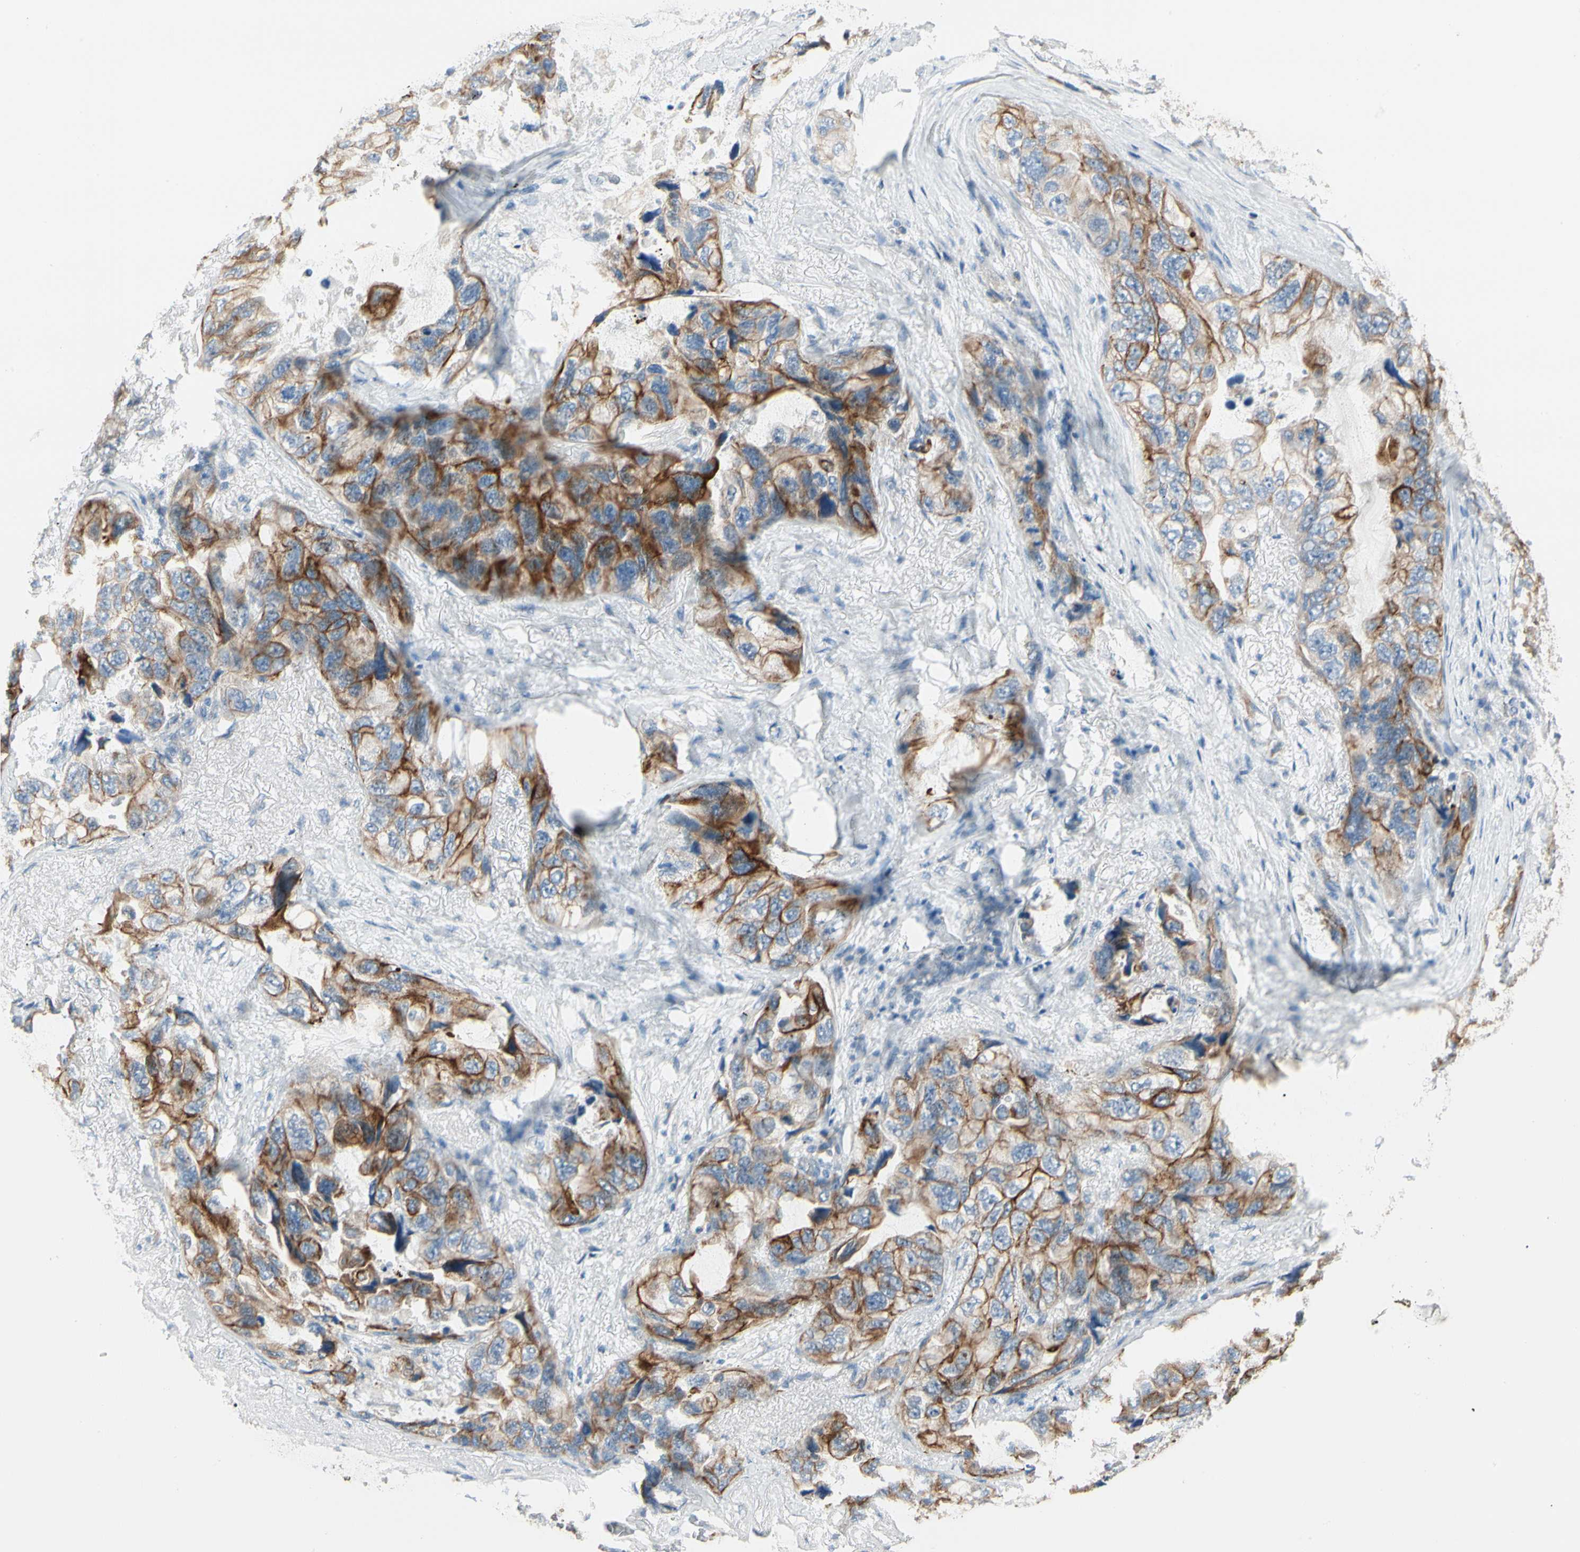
{"staining": {"intensity": "strong", "quantity": "25%-75%", "location": "cytoplasmic/membranous"}, "tissue": "lung cancer", "cell_type": "Tumor cells", "image_type": "cancer", "snomed": [{"axis": "morphology", "description": "Squamous cell carcinoma, NOS"}, {"axis": "topography", "description": "Lung"}], "caption": "DAB immunohistochemical staining of lung cancer exhibits strong cytoplasmic/membranous protein staining in approximately 25%-75% of tumor cells. The staining was performed using DAB to visualize the protein expression in brown, while the nuclei were stained in blue with hematoxylin (Magnification: 20x).", "gene": "DUSP12", "patient": {"sex": "female", "age": 73}}